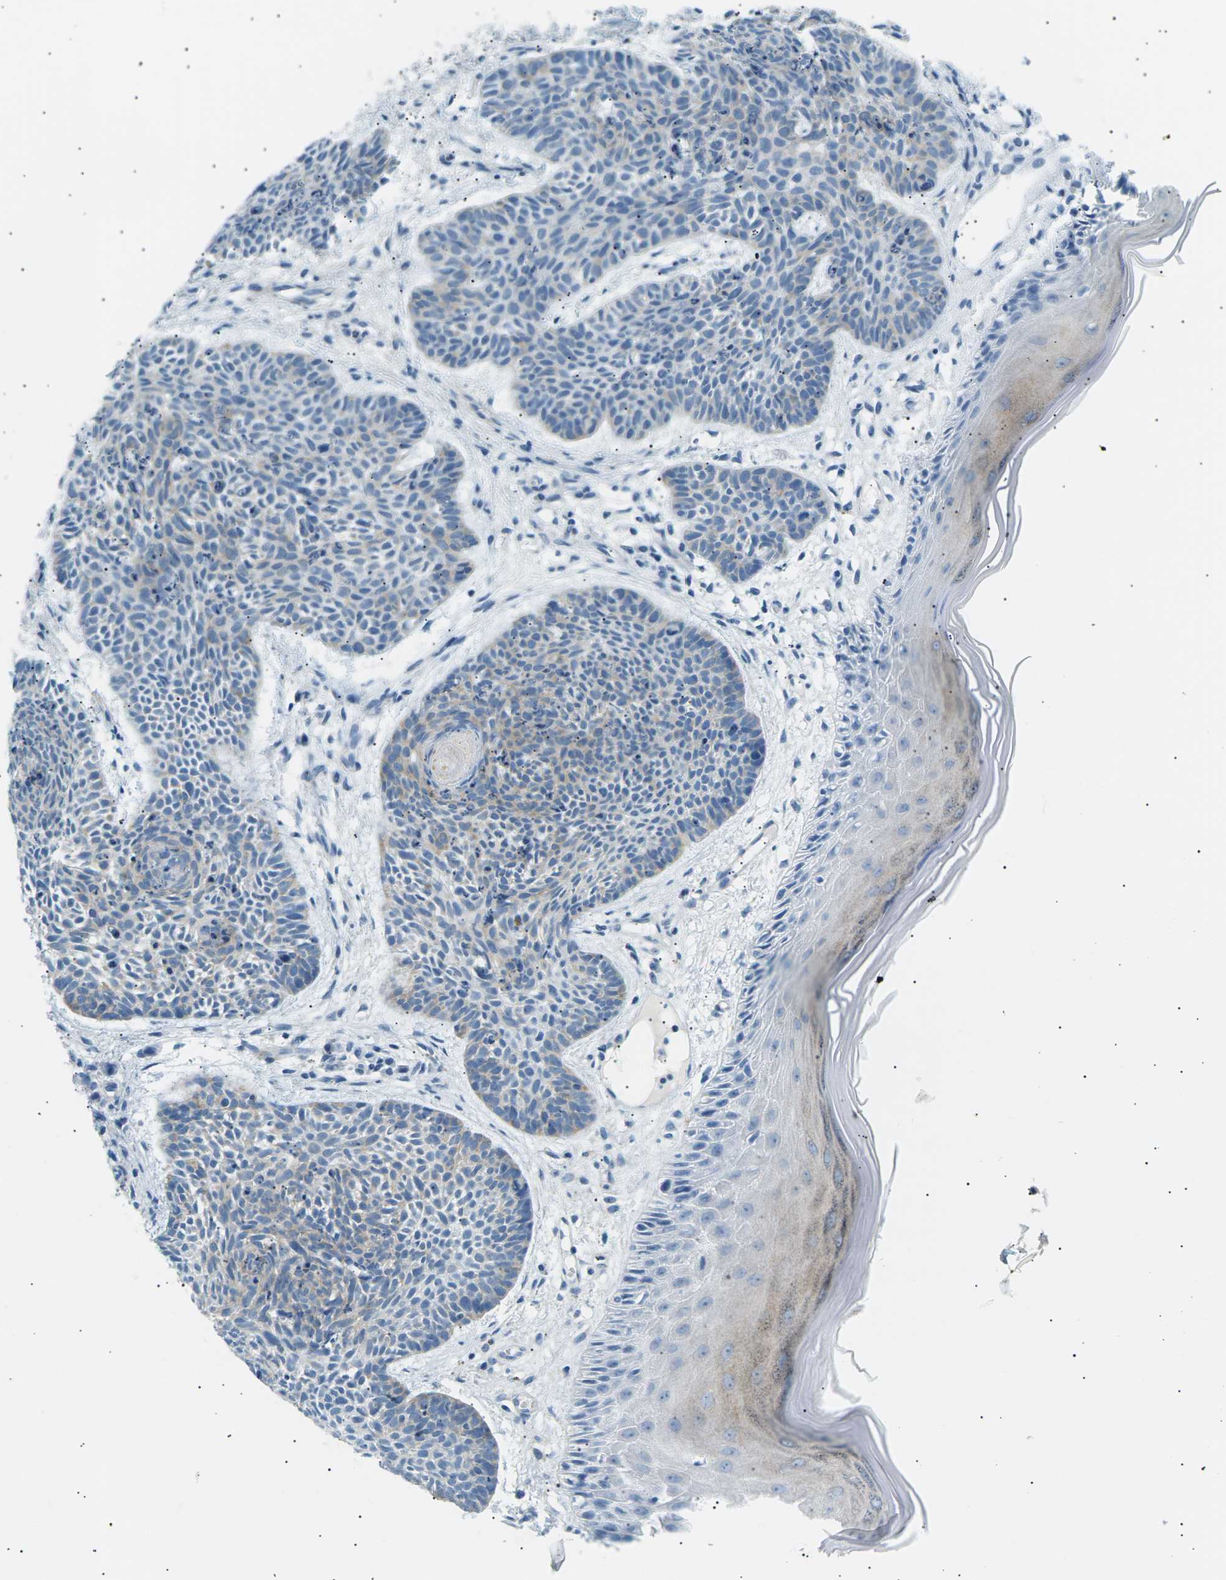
{"staining": {"intensity": "weak", "quantity": "<25%", "location": "cytoplasmic/membranous"}, "tissue": "skin cancer", "cell_type": "Tumor cells", "image_type": "cancer", "snomed": [{"axis": "morphology", "description": "Basal cell carcinoma"}, {"axis": "topography", "description": "Skin"}], "caption": "This is an immunohistochemistry (IHC) image of skin basal cell carcinoma. There is no staining in tumor cells.", "gene": "SEPTIN5", "patient": {"sex": "male", "age": 60}}